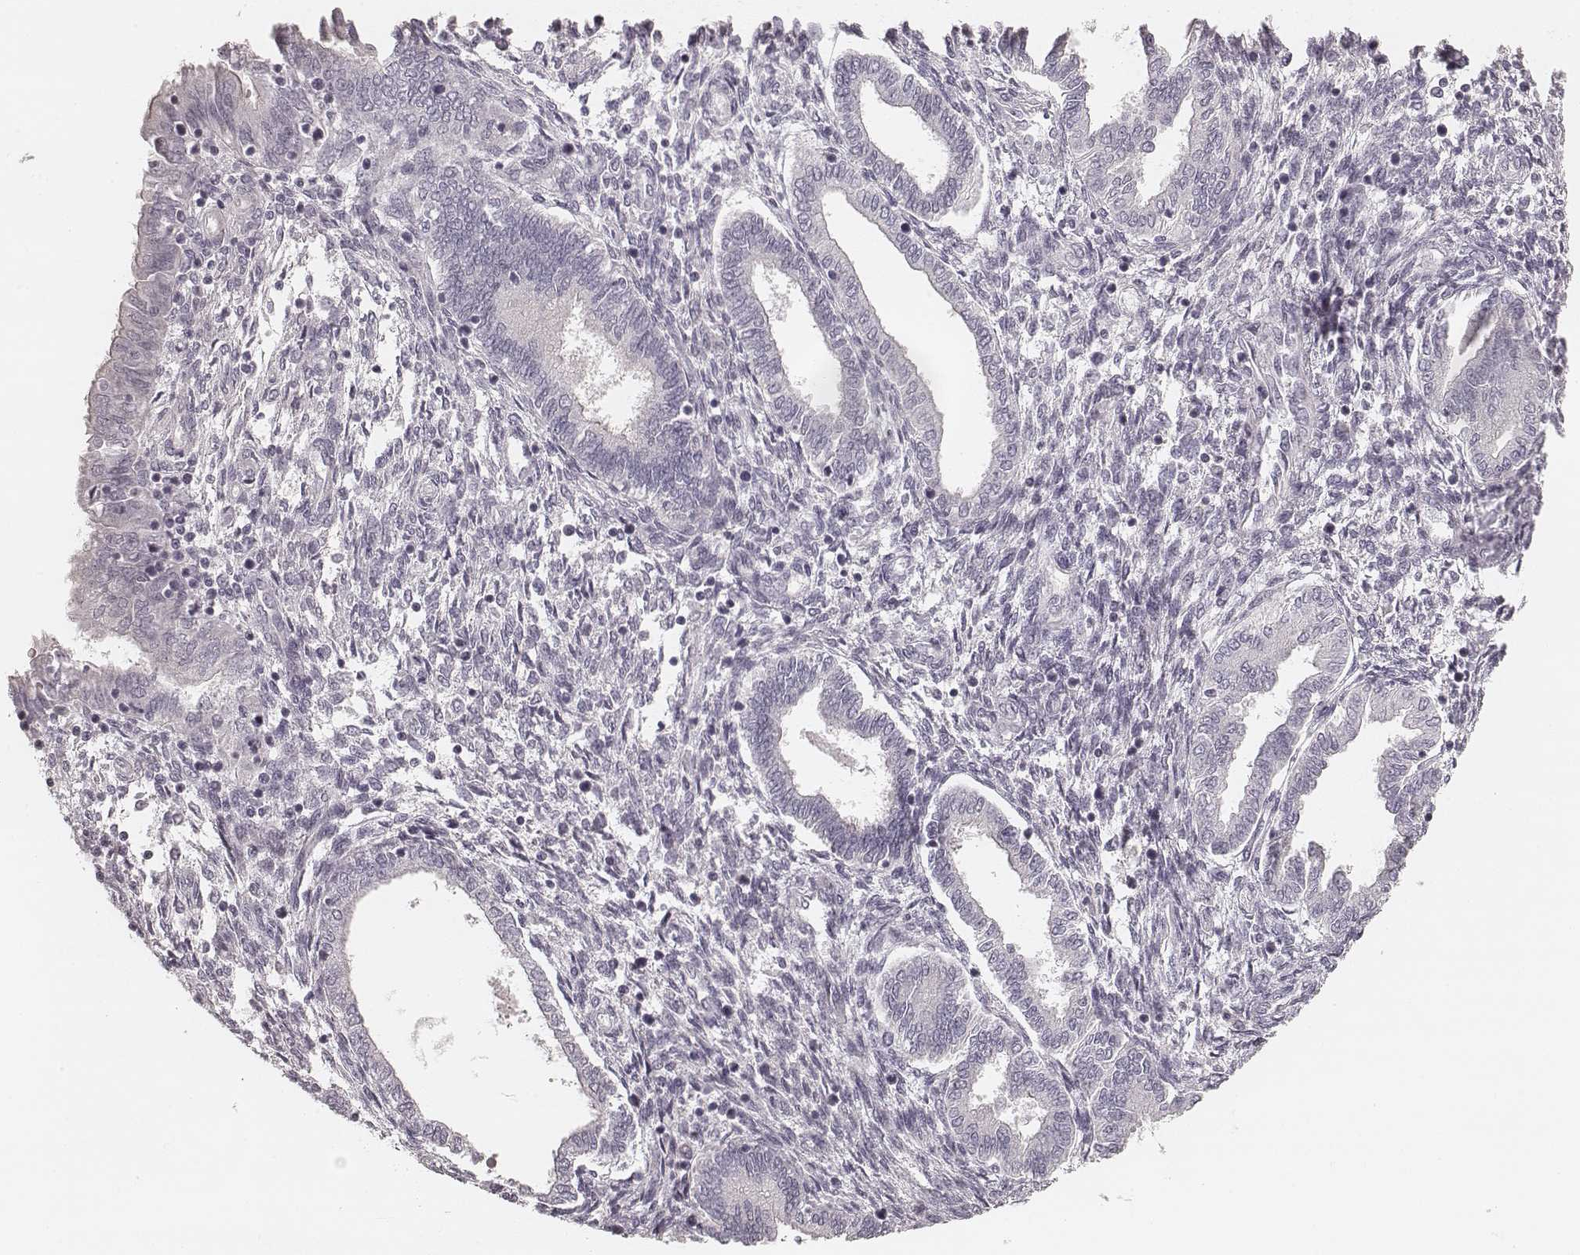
{"staining": {"intensity": "negative", "quantity": "none", "location": "none"}, "tissue": "endometrium", "cell_type": "Cells in endometrial stroma", "image_type": "normal", "snomed": [{"axis": "morphology", "description": "Normal tissue, NOS"}, {"axis": "topography", "description": "Endometrium"}], "caption": "Immunohistochemical staining of benign human endometrium shows no significant expression in cells in endometrial stroma. (Stains: DAB IHC with hematoxylin counter stain, Microscopy: brightfield microscopy at high magnification).", "gene": "SPATA24", "patient": {"sex": "female", "age": 42}}